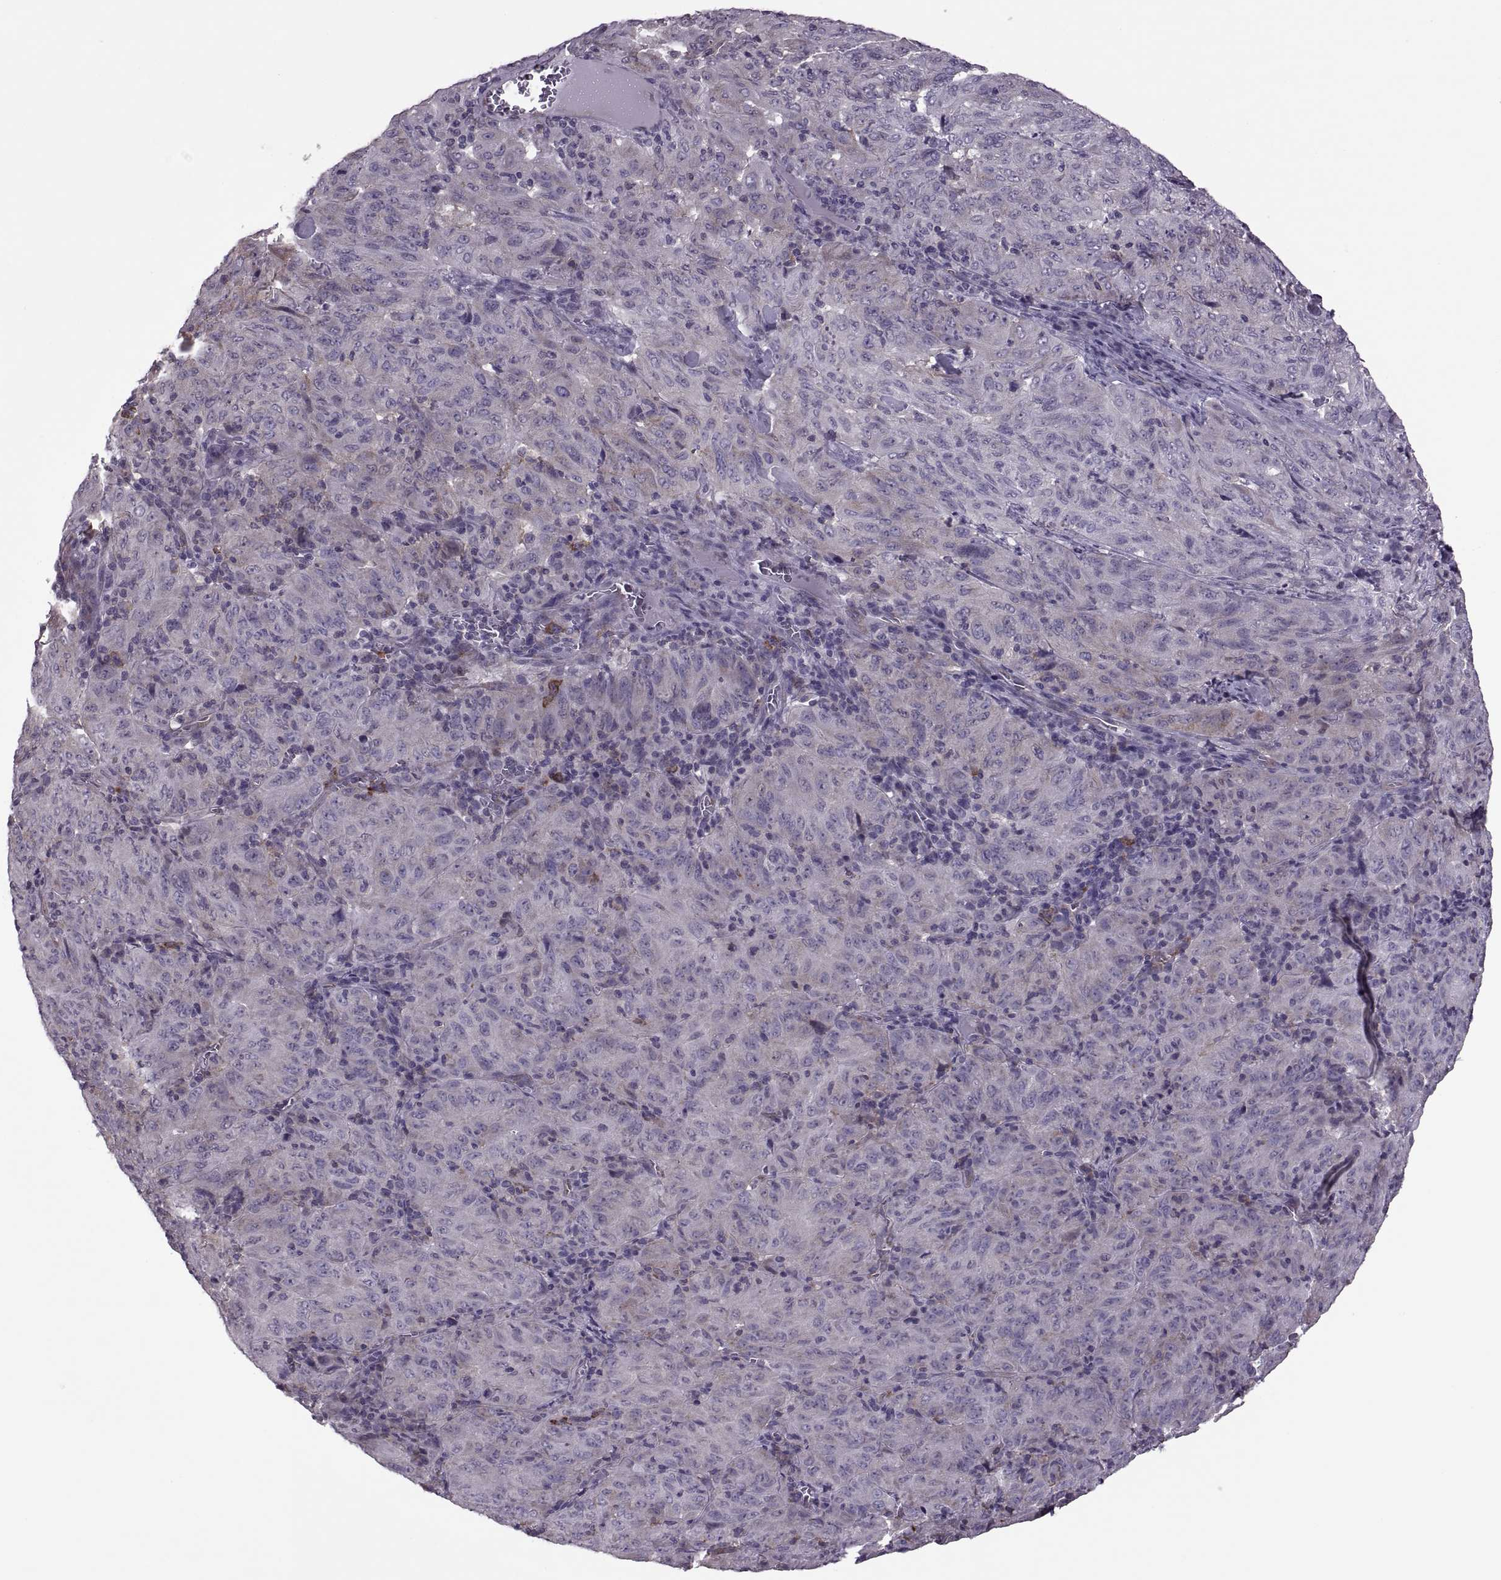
{"staining": {"intensity": "negative", "quantity": "none", "location": "none"}, "tissue": "pancreatic cancer", "cell_type": "Tumor cells", "image_type": "cancer", "snomed": [{"axis": "morphology", "description": "Adenocarcinoma, NOS"}, {"axis": "topography", "description": "Pancreas"}], "caption": "Immunohistochemistry (IHC) histopathology image of human pancreatic cancer (adenocarcinoma) stained for a protein (brown), which reveals no expression in tumor cells.", "gene": "PABPC1", "patient": {"sex": "male", "age": 63}}